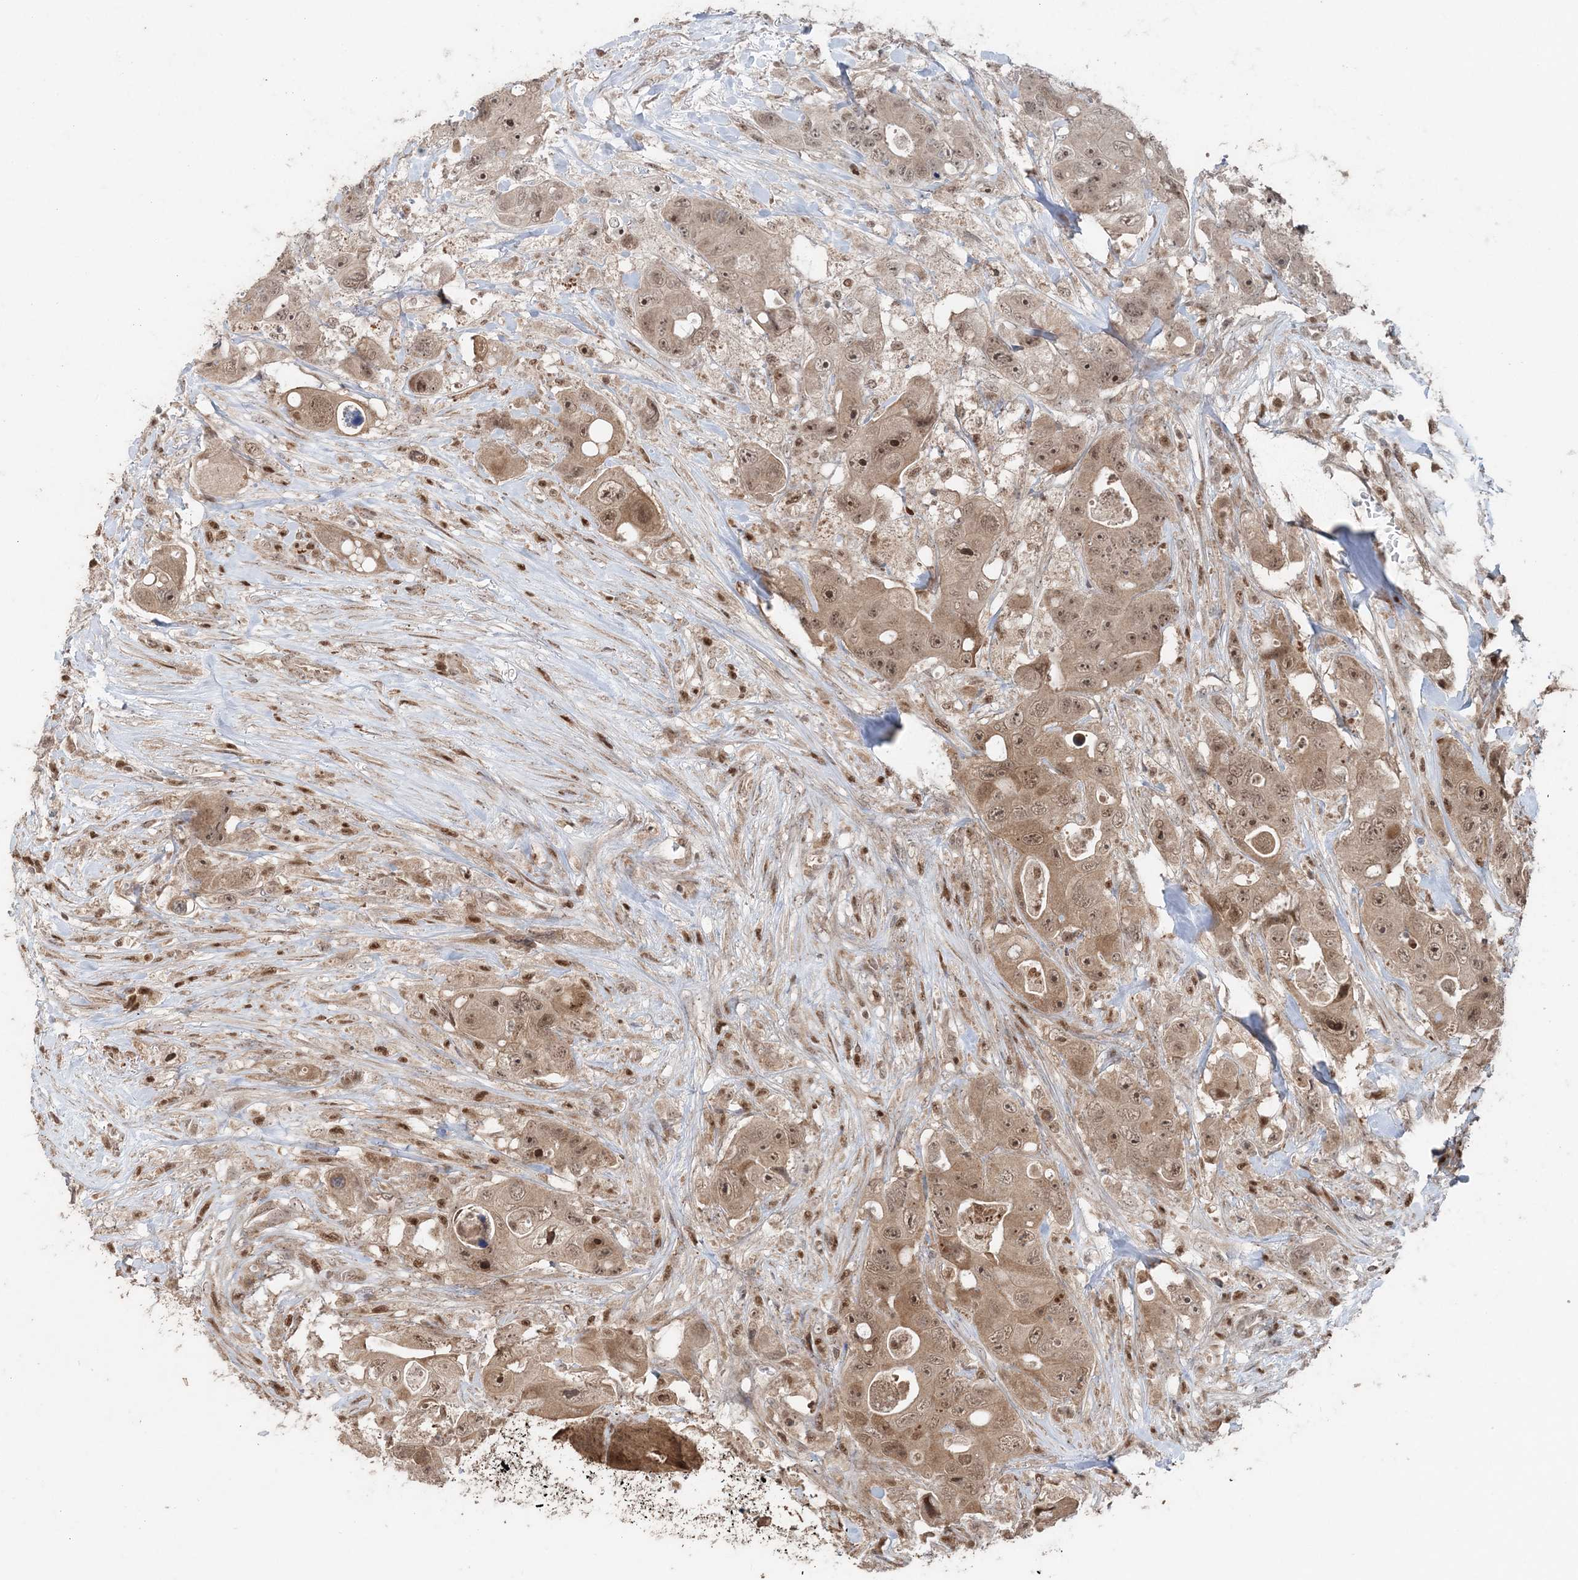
{"staining": {"intensity": "moderate", "quantity": ">75%", "location": "cytoplasmic/membranous,nuclear"}, "tissue": "colorectal cancer", "cell_type": "Tumor cells", "image_type": "cancer", "snomed": [{"axis": "morphology", "description": "Adenocarcinoma, NOS"}, {"axis": "topography", "description": "Colon"}], "caption": "Colorectal cancer (adenocarcinoma) was stained to show a protein in brown. There is medium levels of moderate cytoplasmic/membranous and nuclear expression in approximately >75% of tumor cells.", "gene": "SLU7", "patient": {"sex": "female", "age": 46}}